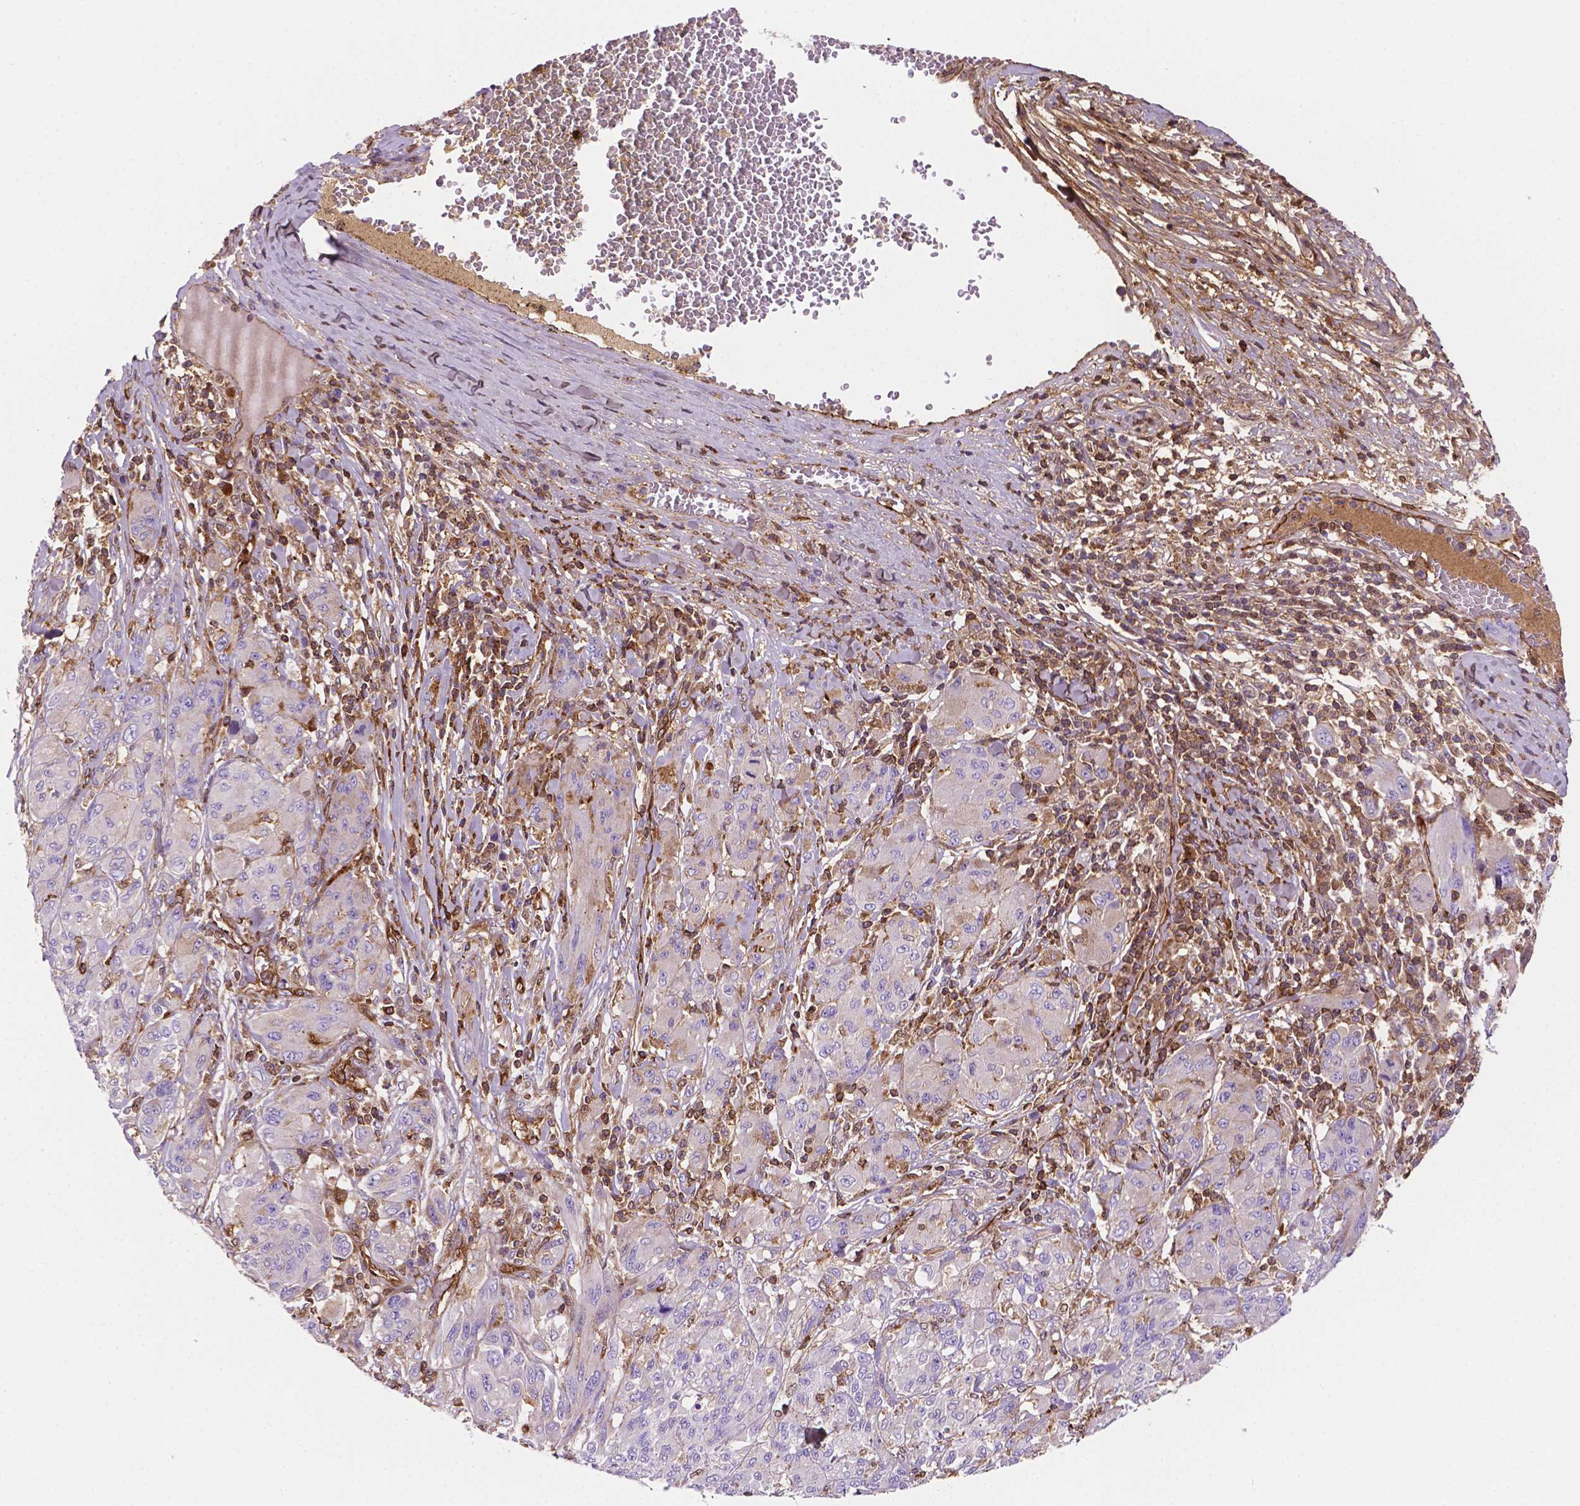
{"staining": {"intensity": "negative", "quantity": "none", "location": "none"}, "tissue": "melanoma", "cell_type": "Tumor cells", "image_type": "cancer", "snomed": [{"axis": "morphology", "description": "Malignant melanoma, NOS"}, {"axis": "topography", "description": "Skin"}], "caption": "Immunohistochemical staining of human melanoma exhibits no significant positivity in tumor cells.", "gene": "DCN", "patient": {"sex": "female", "age": 91}}